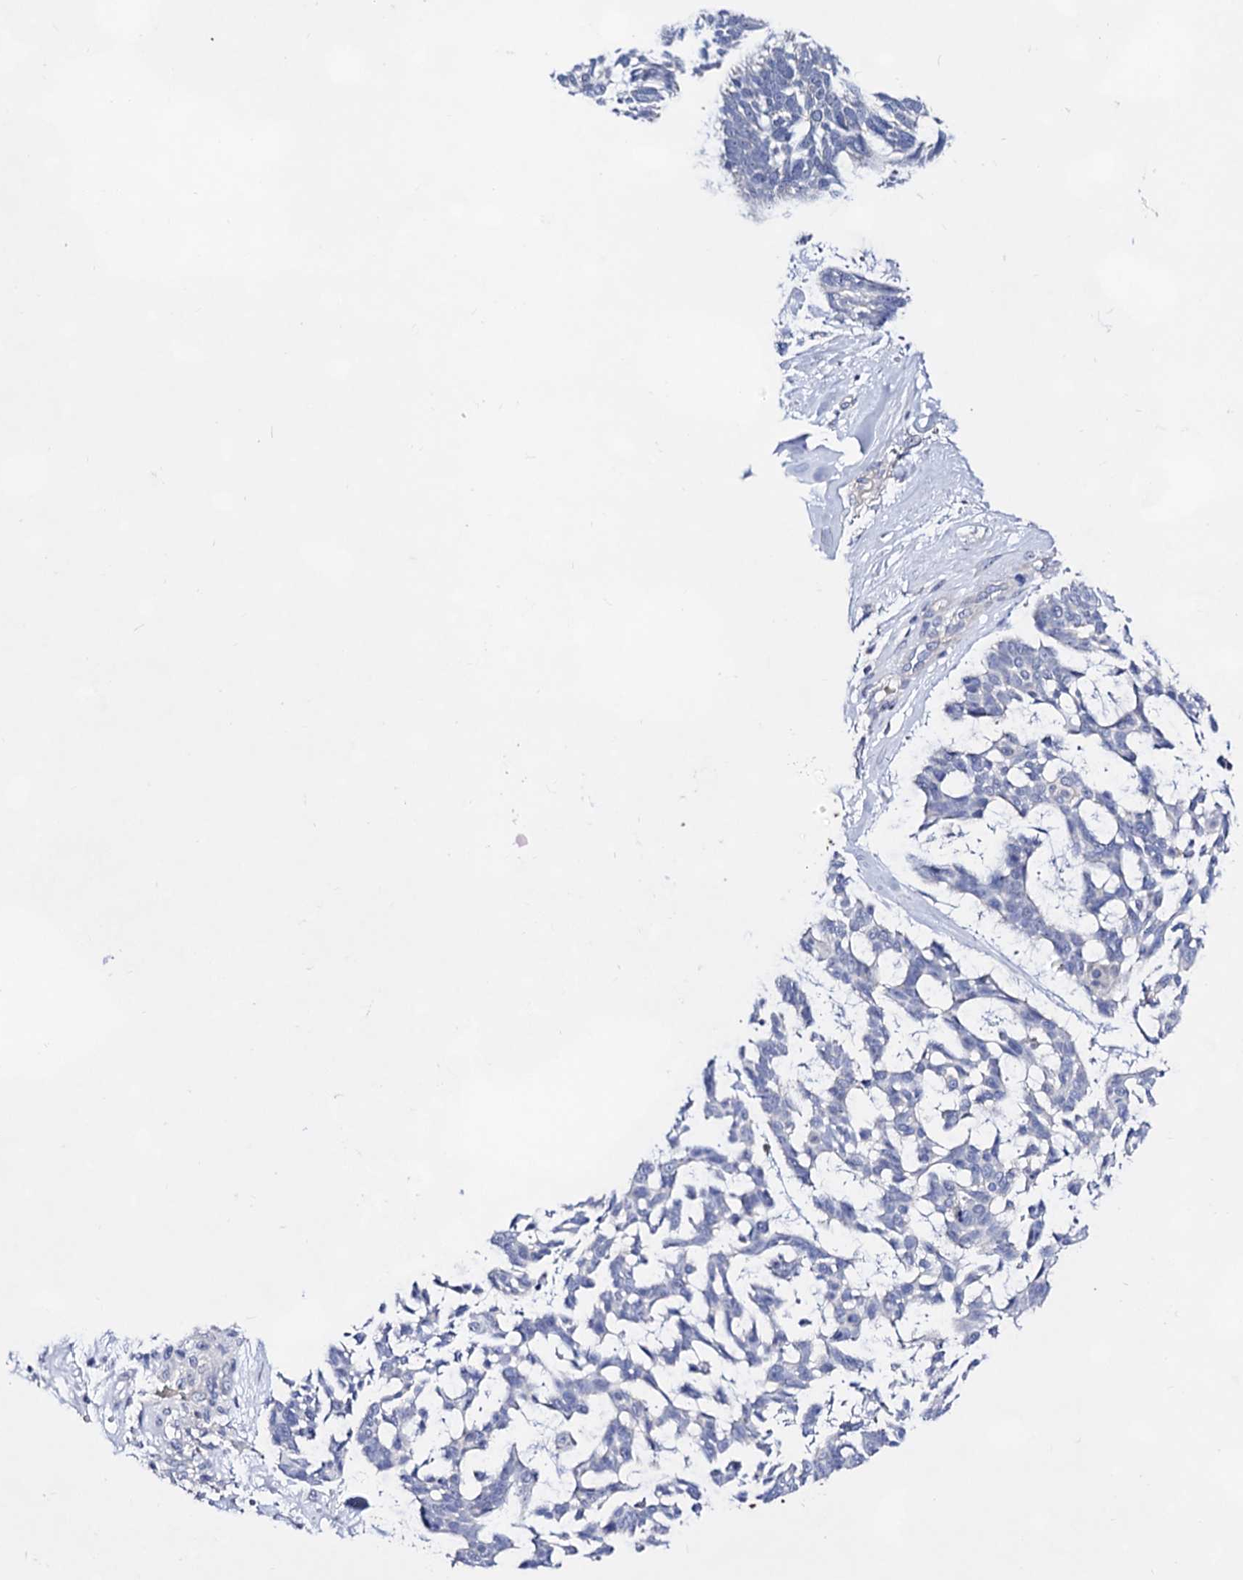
{"staining": {"intensity": "negative", "quantity": "none", "location": "none"}, "tissue": "skin cancer", "cell_type": "Tumor cells", "image_type": "cancer", "snomed": [{"axis": "morphology", "description": "Basal cell carcinoma"}, {"axis": "topography", "description": "Skin"}], "caption": "Protein analysis of skin cancer displays no significant staining in tumor cells.", "gene": "PLIN1", "patient": {"sex": "male", "age": 88}}